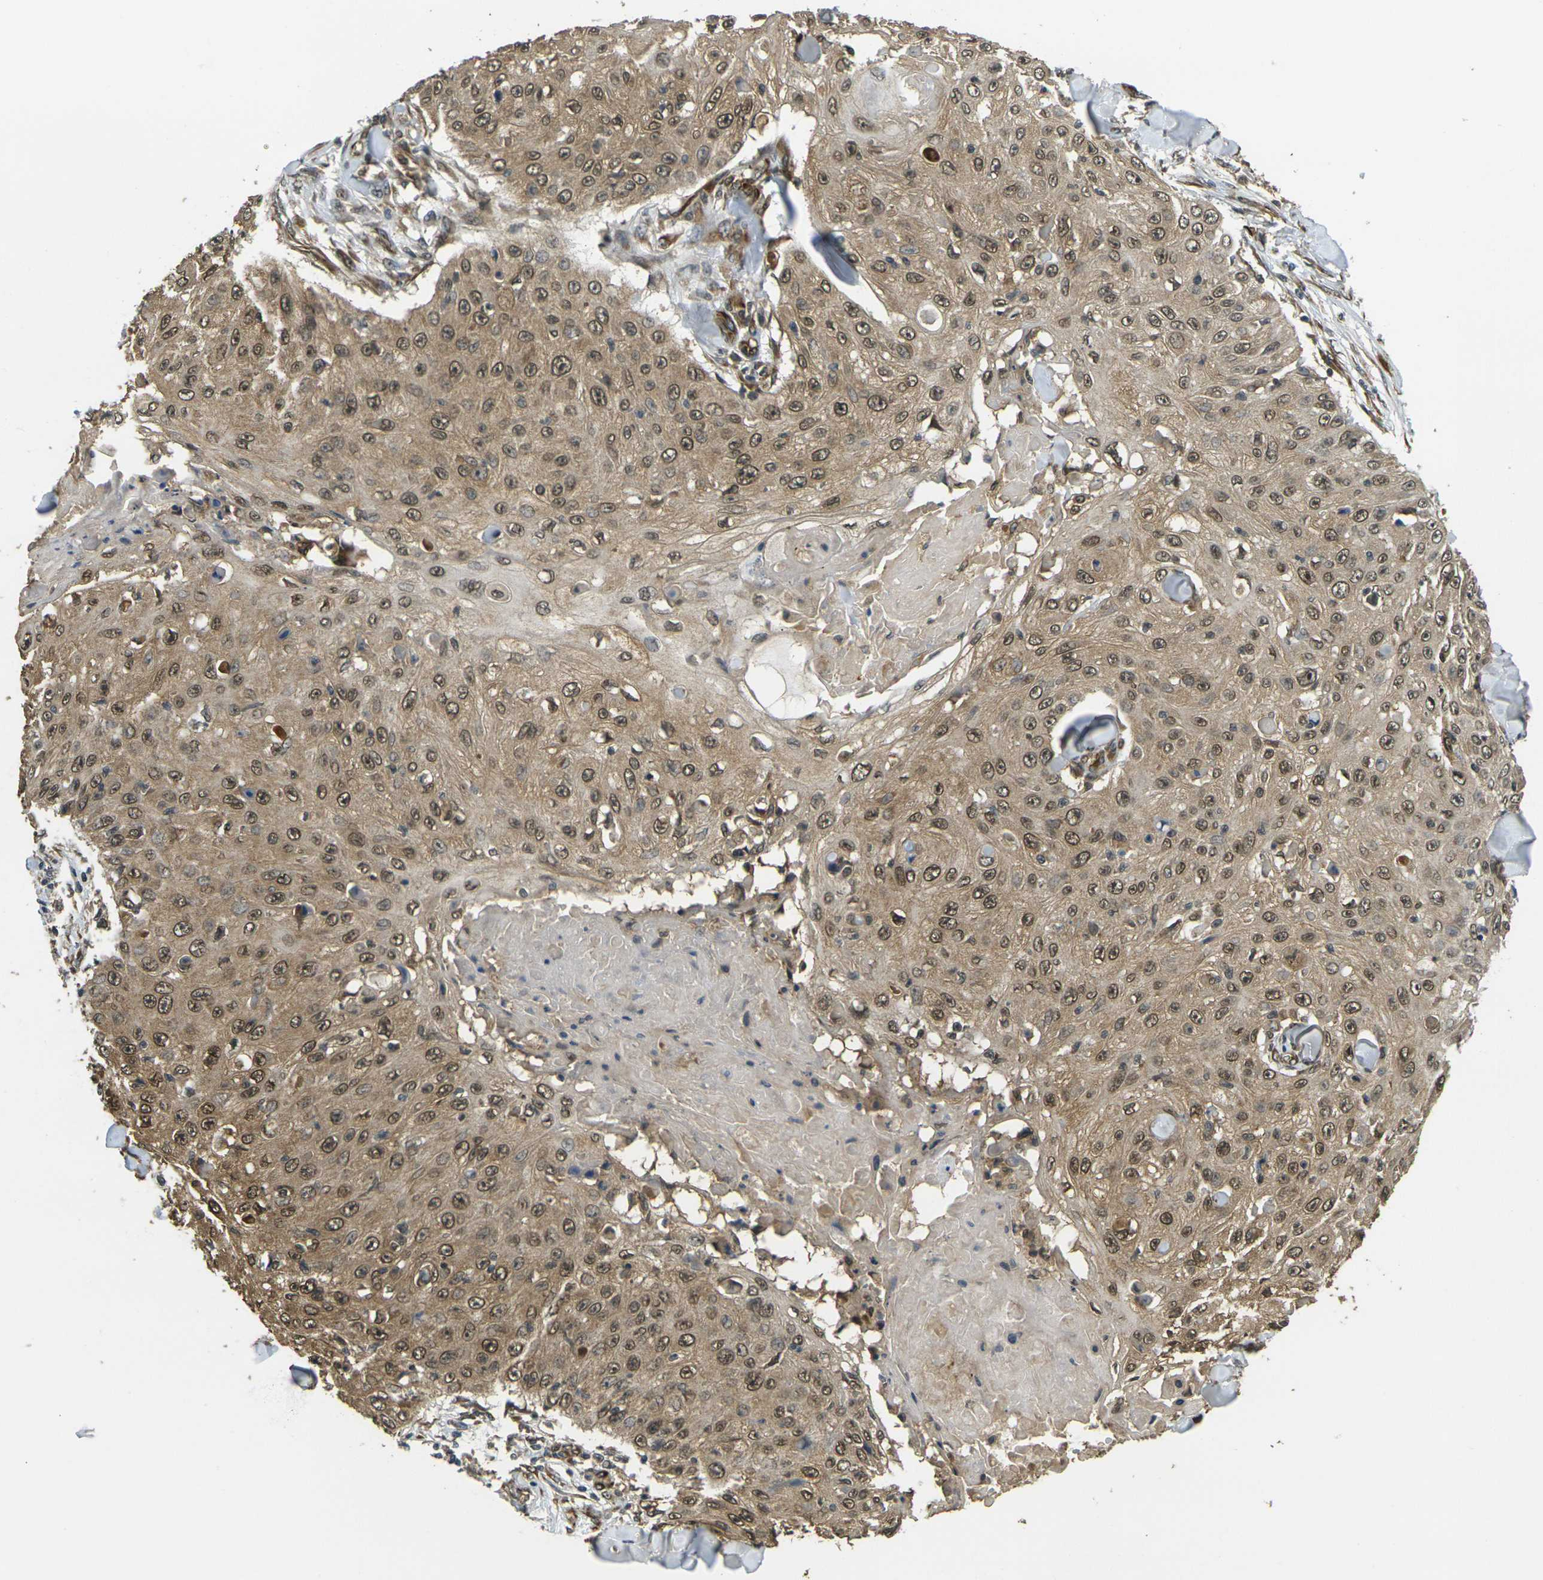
{"staining": {"intensity": "moderate", "quantity": ">75%", "location": "cytoplasmic/membranous,nuclear"}, "tissue": "skin cancer", "cell_type": "Tumor cells", "image_type": "cancer", "snomed": [{"axis": "morphology", "description": "Squamous cell carcinoma, NOS"}, {"axis": "topography", "description": "Skin"}], "caption": "Immunohistochemistry (IHC) (DAB) staining of human squamous cell carcinoma (skin) demonstrates moderate cytoplasmic/membranous and nuclear protein positivity in approximately >75% of tumor cells. (Brightfield microscopy of DAB IHC at high magnification).", "gene": "FUT11", "patient": {"sex": "male", "age": 86}}